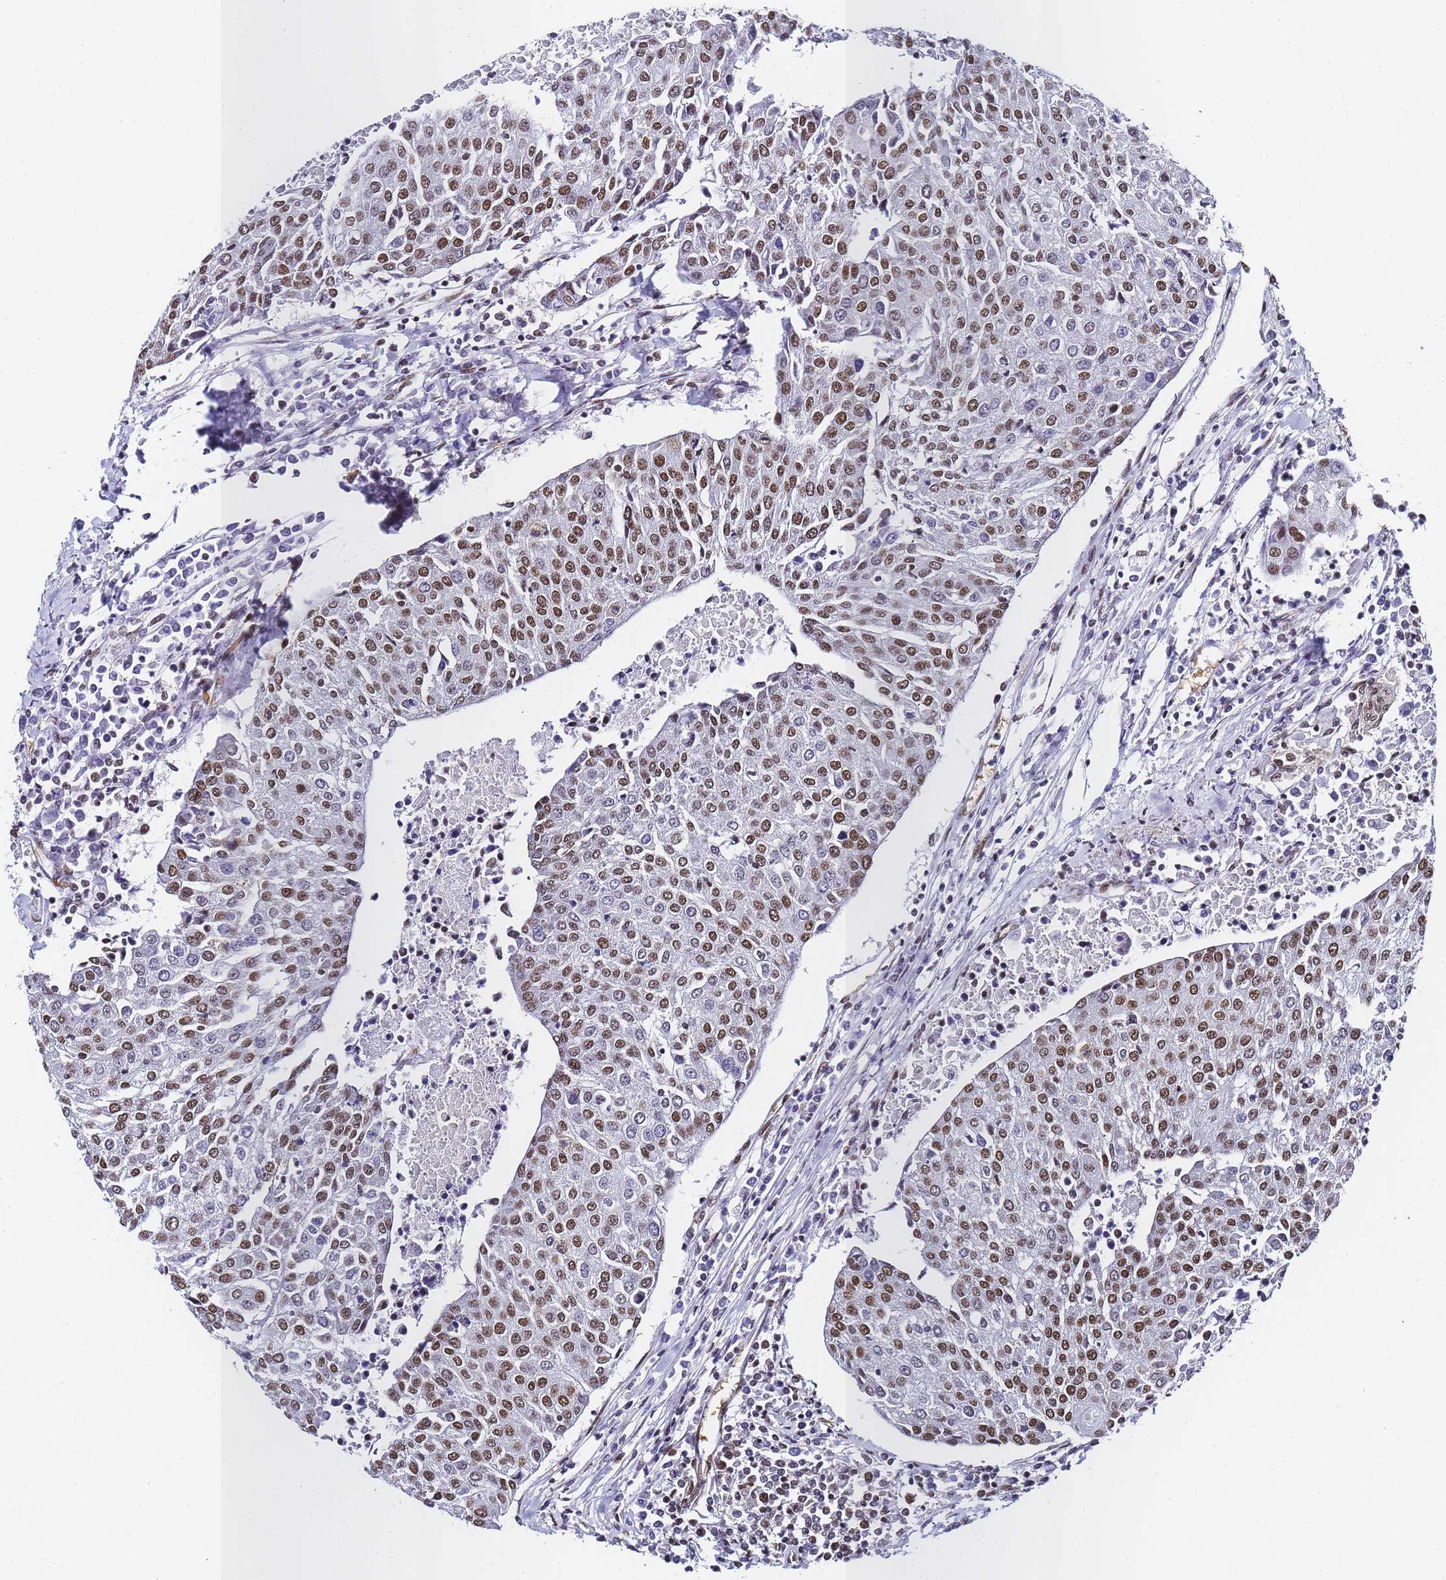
{"staining": {"intensity": "moderate", "quantity": ">75%", "location": "nuclear"}, "tissue": "urothelial cancer", "cell_type": "Tumor cells", "image_type": "cancer", "snomed": [{"axis": "morphology", "description": "Urothelial carcinoma, High grade"}, {"axis": "topography", "description": "Urinary bladder"}], "caption": "This is a photomicrograph of IHC staining of high-grade urothelial carcinoma, which shows moderate staining in the nuclear of tumor cells.", "gene": "POLR1A", "patient": {"sex": "female", "age": 85}}